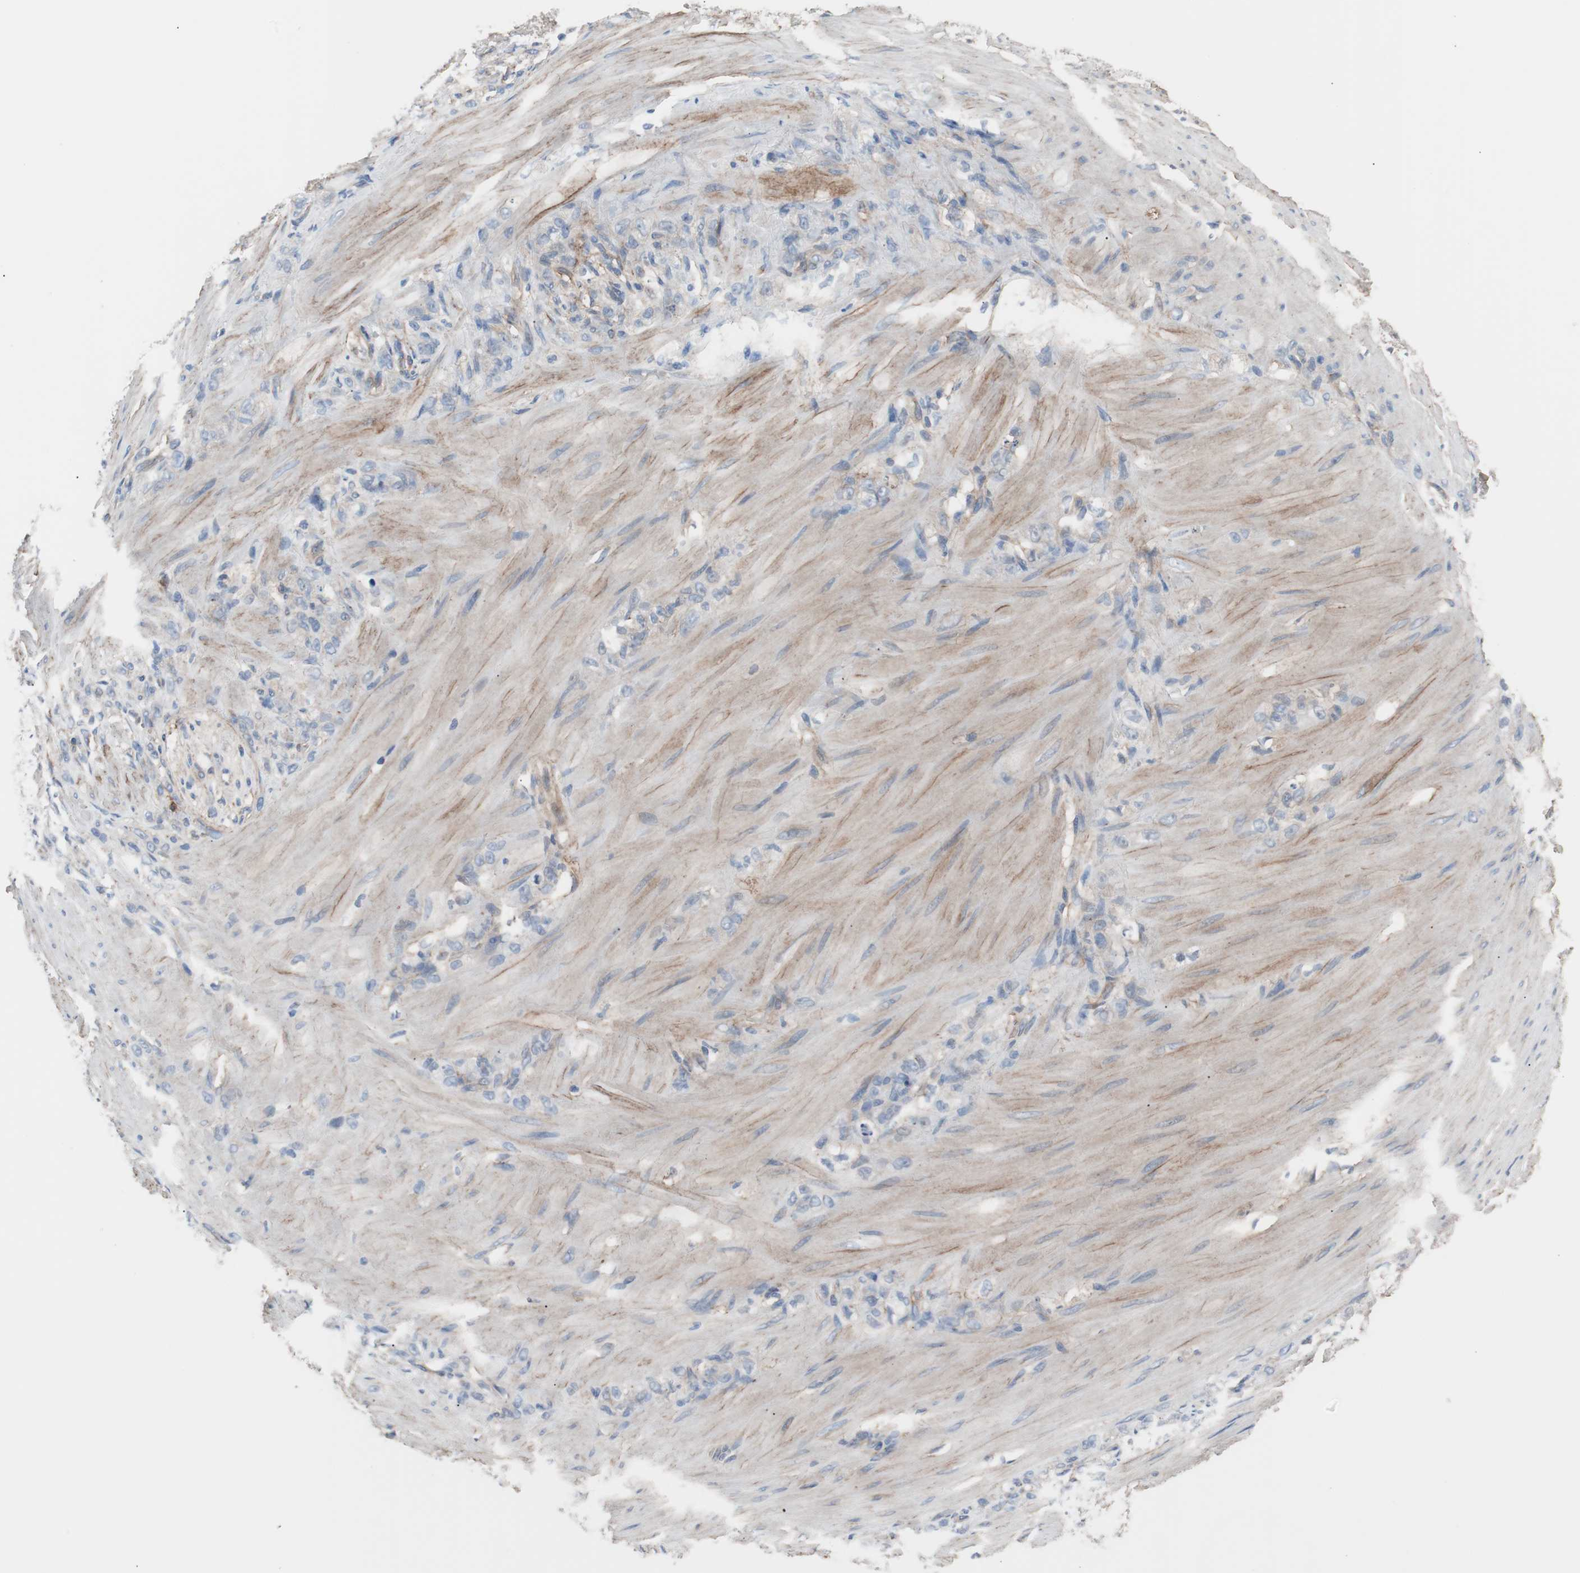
{"staining": {"intensity": "negative", "quantity": "none", "location": "none"}, "tissue": "stomach cancer", "cell_type": "Tumor cells", "image_type": "cancer", "snomed": [{"axis": "morphology", "description": "Adenocarcinoma, NOS"}, {"axis": "topography", "description": "Stomach"}], "caption": "Stomach adenocarcinoma was stained to show a protein in brown. There is no significant expression in tumor cells. (Stains: DAB immunohistochemistry with hematoxylin counter stain, Microscopy: brightfield microscopy at high magnification).", "gene": "CD81", "patient": {"sex": "male", "age": 82}}